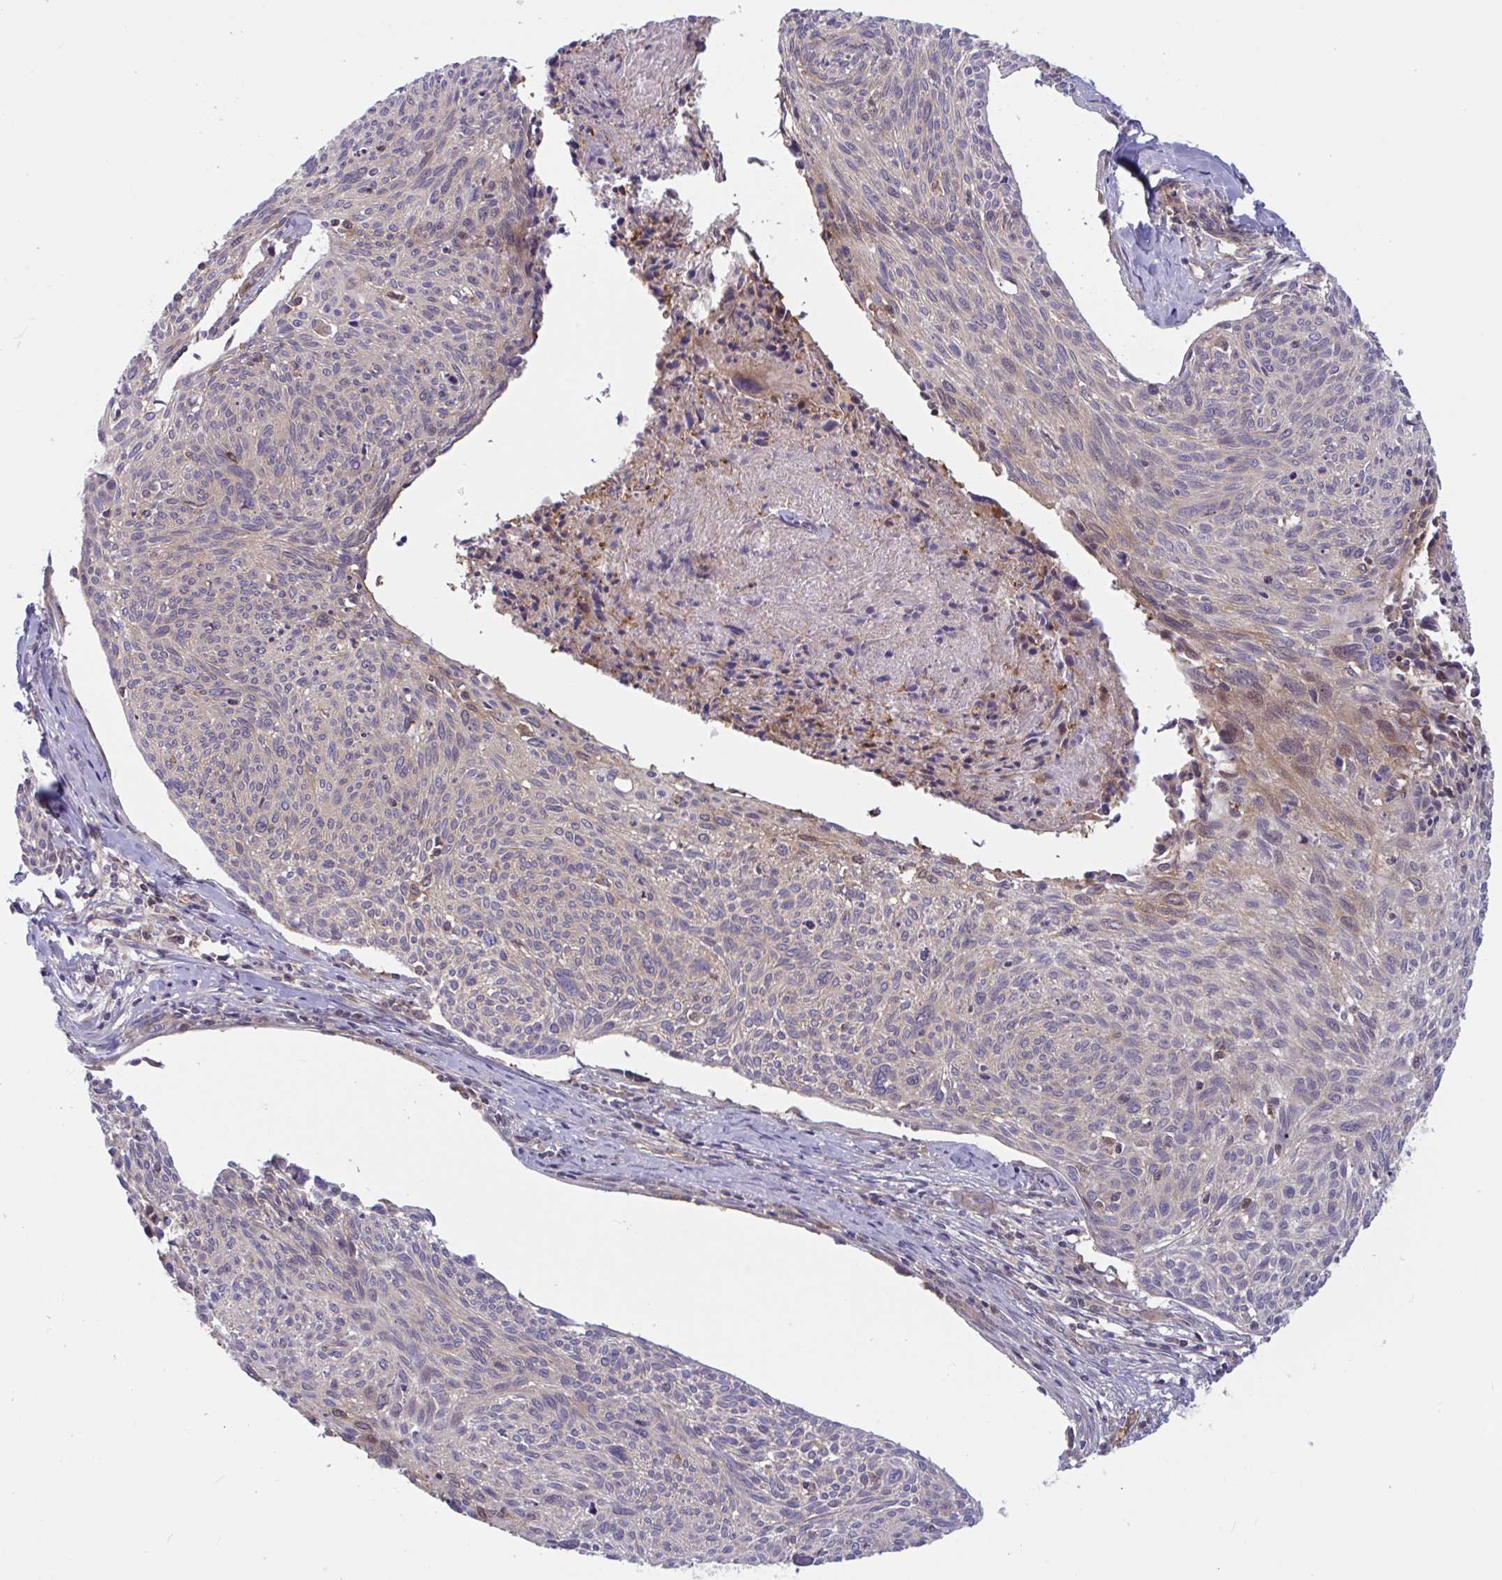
{"staining": {"intensity": "moderate", "quantity": "25%-75%", "location": "cytoplasmic/membranous,nuclear"}, "tissue": "cervical cancer", "cell_type": "Tumor cells", "image_type": "cancer", "snomed": [{"axis": "morphology", "description": "Squamous cell carcinoma, NOS"}, {"axis": "topography", "description": "Cervix"}], "caption": "Moderate cytoplasmic/membranous and nuclear expression is seen in approximately 25%-75% of tumor cells in cervical cancer (squamous cell carcinoma).", "gene": "LMNTD2", "patient": {"sex": "female", "age": 49}}